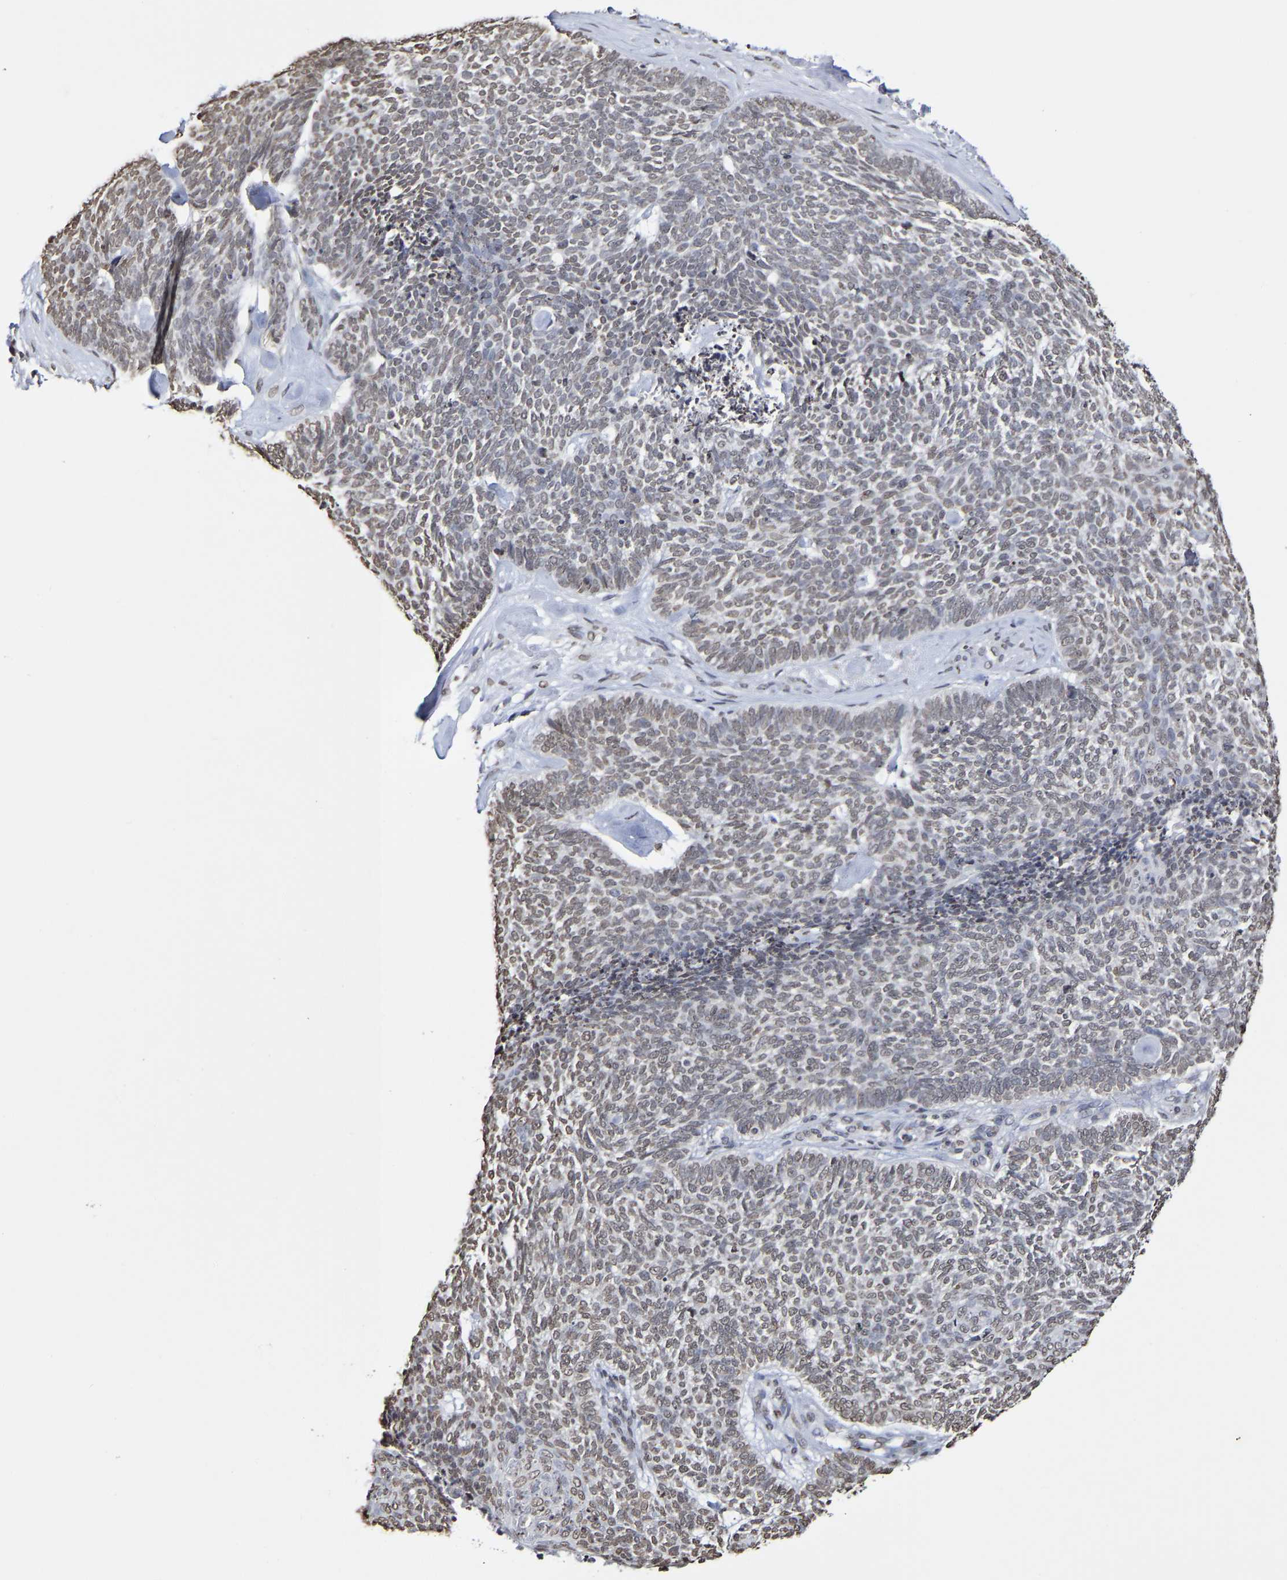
{"staining": {"intensity": "weak", "quantity": ">75%", "location": "nuclear"}, "tissue": "skin cancer", "cell_type": "Tumor cells", "image_type": "cancer", "snomed": [{"axis": "morphology", "description": "Basal cell carcinoma"}, {"axis": "topography", "description": "Skin"}], "caption": "Skin cancer (basal cell carcinoma) stained with DAB IHC demonstrates low levels of weak nuclear expression in approximately >75% of tumor cells.", "gene": "ATF4", "patient": {"sex": "female", "age": 84}}